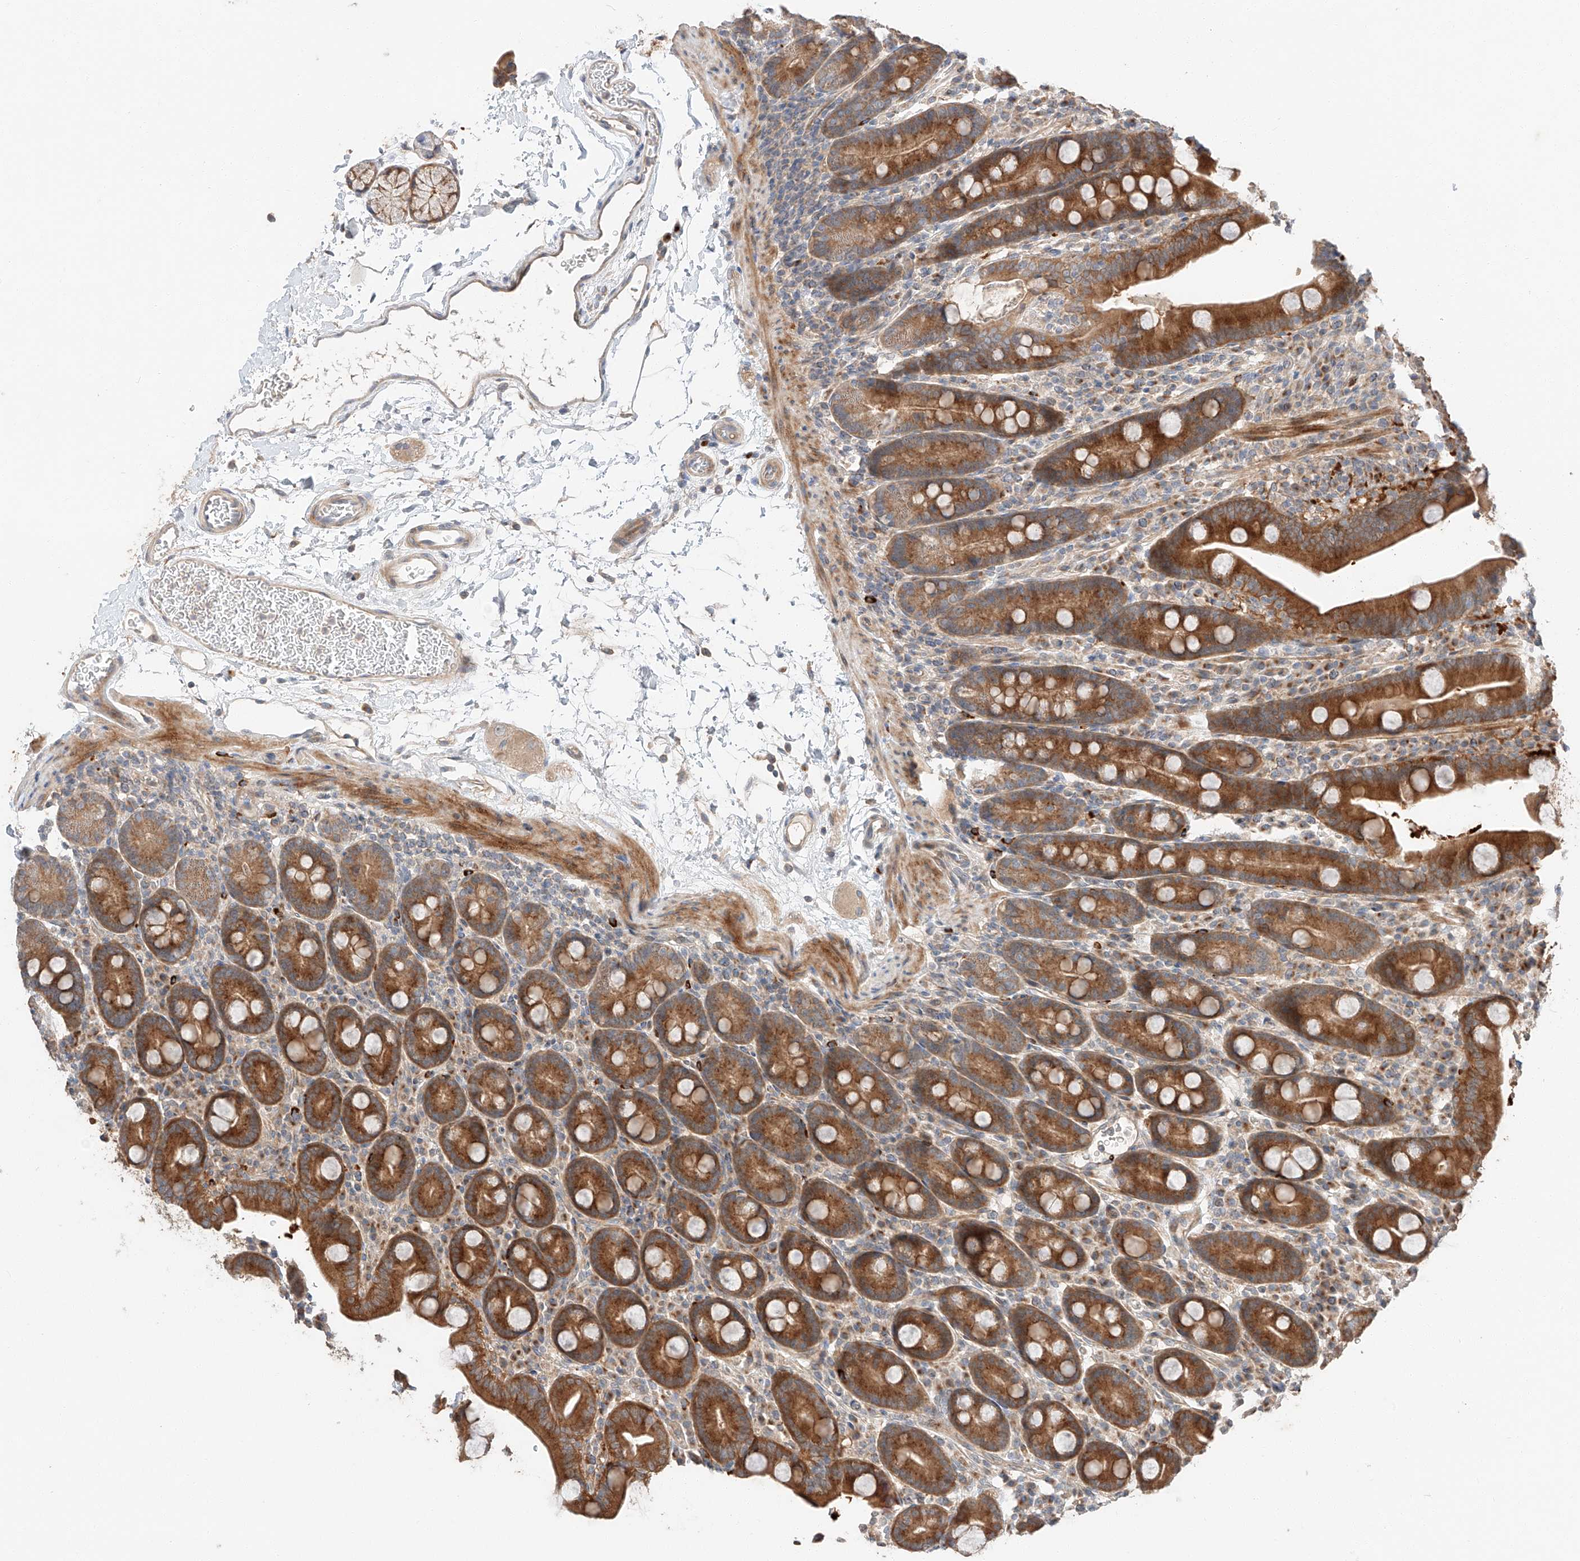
{"staining": {"intensity": "strong", "quantity": ">75%", "location": "cytoplasmic/membranous"}, "tissue": "duodenum", "cell_type": "Glandular cells", "image_type": "normal", "snomed": [{"axis": "morphology", "description": "Normal tissue, NOS"}, {"axis": "topography", "description": "Duodenum"}], "caption": "A micrograph of human duodenum stained for a protein reveals strong cytoplasmic/membranous brown staining in glandular cells. (IHC, brightfield microscopy, high magnification).", "gene": "XPNPEP1", "patient": {"sex": "male", "age": 35}}